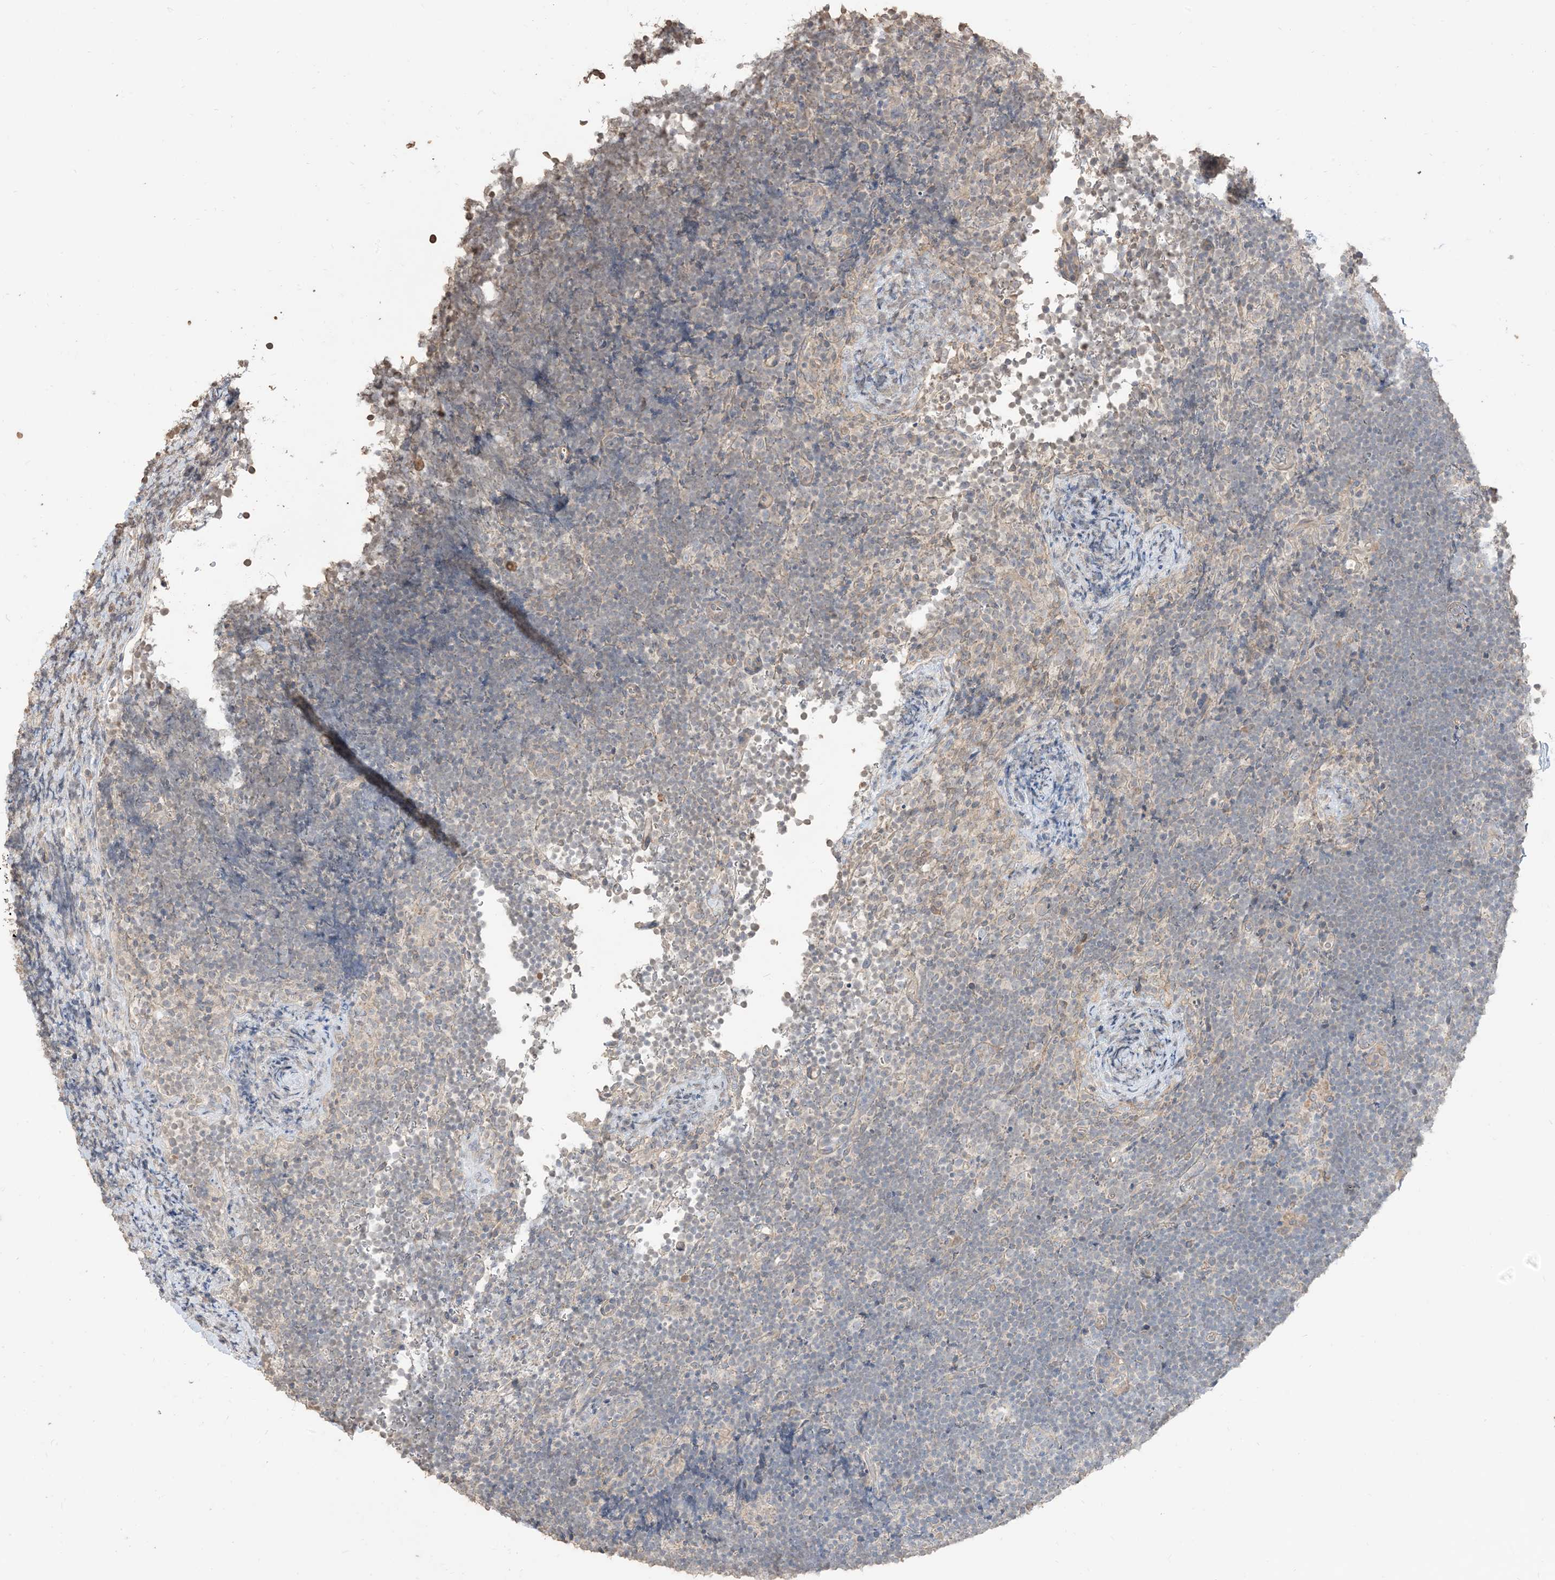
{"staining": {"intensity": "negative", "quantity": "none", "location": "none"}, "tissue": "lymphoma", "cell_type": "Tumor cells", "image_type": "cancer", "snomed": [{"axis": "morphology", "description": "Malignant lymphoma, non-Hodgkin's type, High grade"}, {"axis": "topography", "description": "Lymph node"}], "caption": "Photomicrograph shows no protein staining in tumor cells of lymphoma tissue.", "gene": "RNF175", "patient": {"sex": "male", "age": 13}}